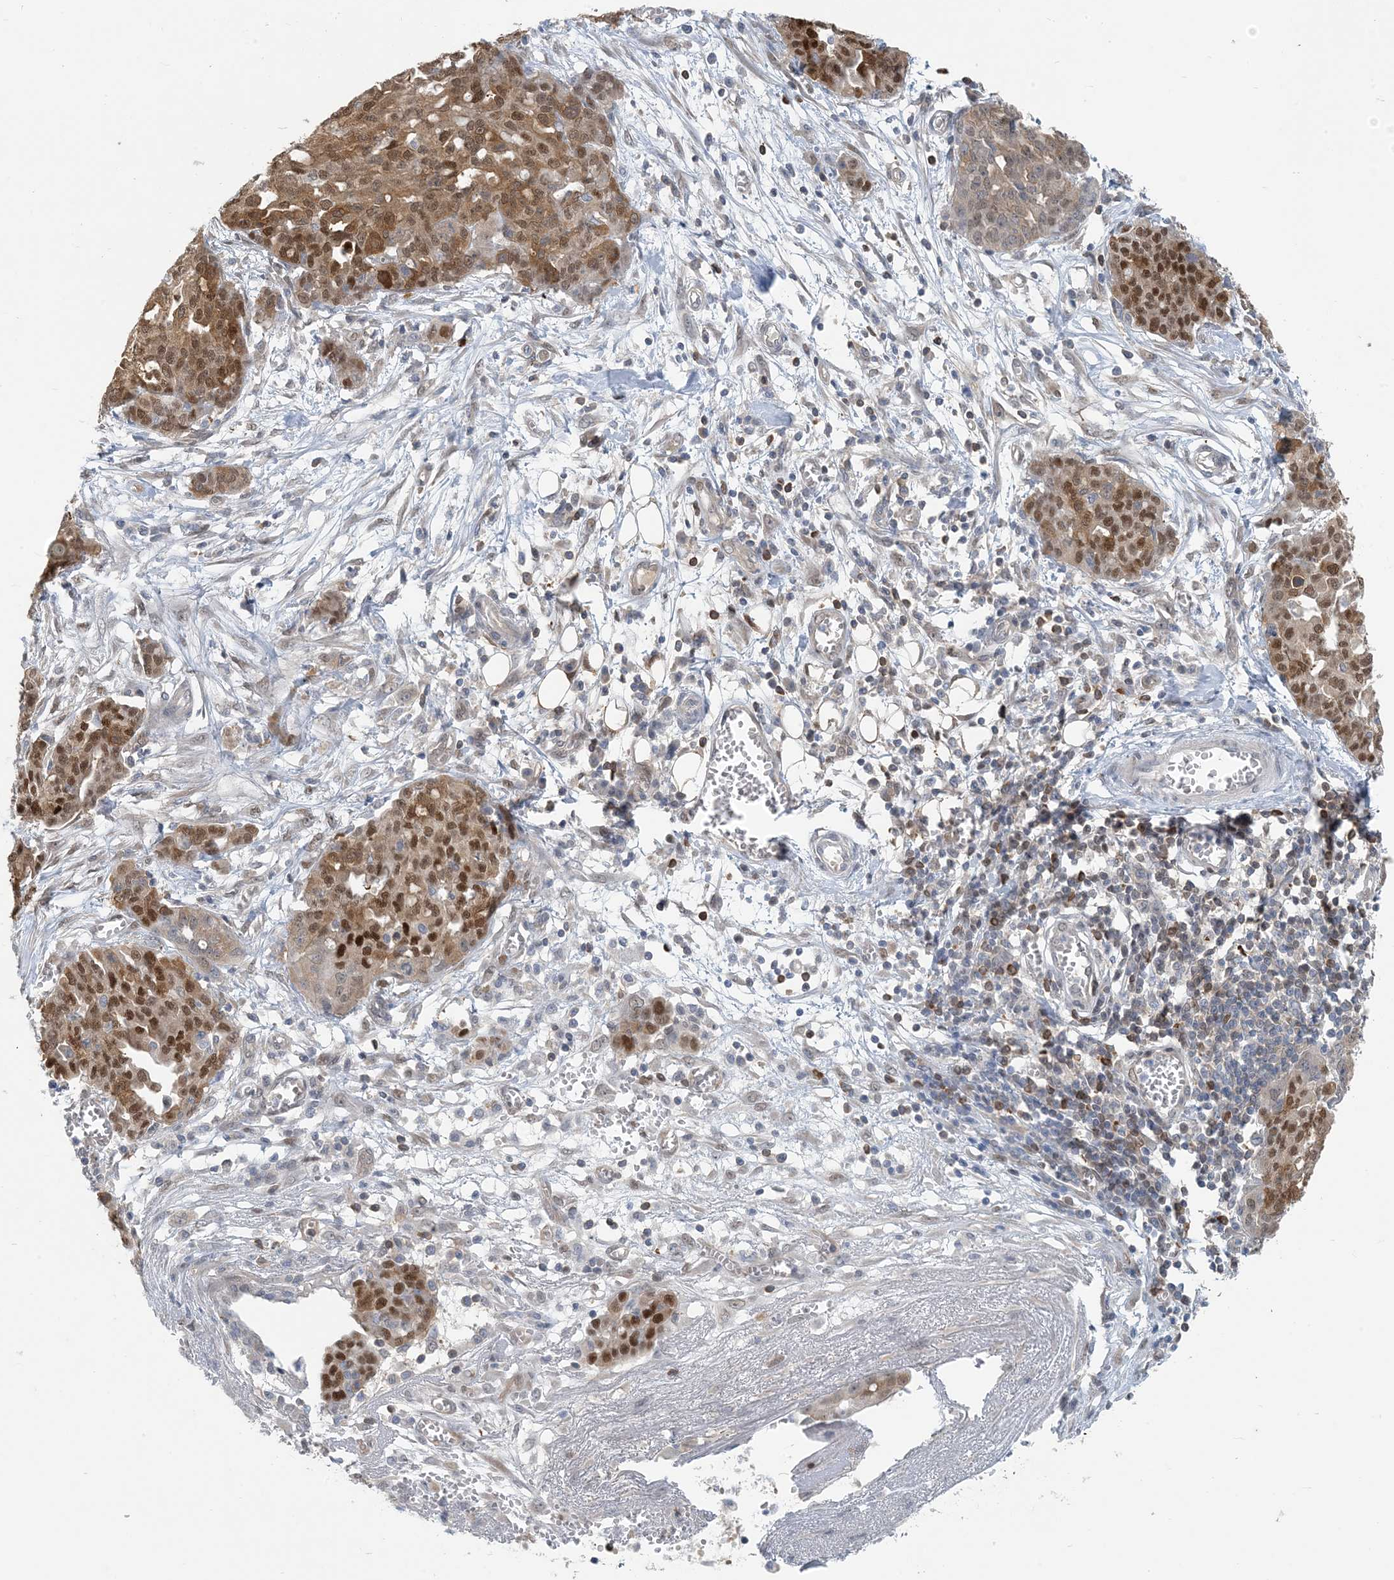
{"staining": {"intensity": "strong", "quantity": ">75%", "location": "cytoplasmic/membranous,nuclear"}, "tissue": "ovarian cancer", "cell_type": "Tumor cells", "image_type": "cancer", "snomed": [{"axis": "morphology", "description": "Cystadenocarcinoma, serous, NOS"}, {"axis": "topography", "description": "Soft tissue"}, {"axis": "topography", "description": "Ovary"}], "caption": "Ovarian cancer stained with IHC exhibits strong cytoplasmic/membranous and nuclear positivity in about >75% of tumor cells.", "gene": "ZC3H12A", "patient": {"sex": "female", "age": 57}}